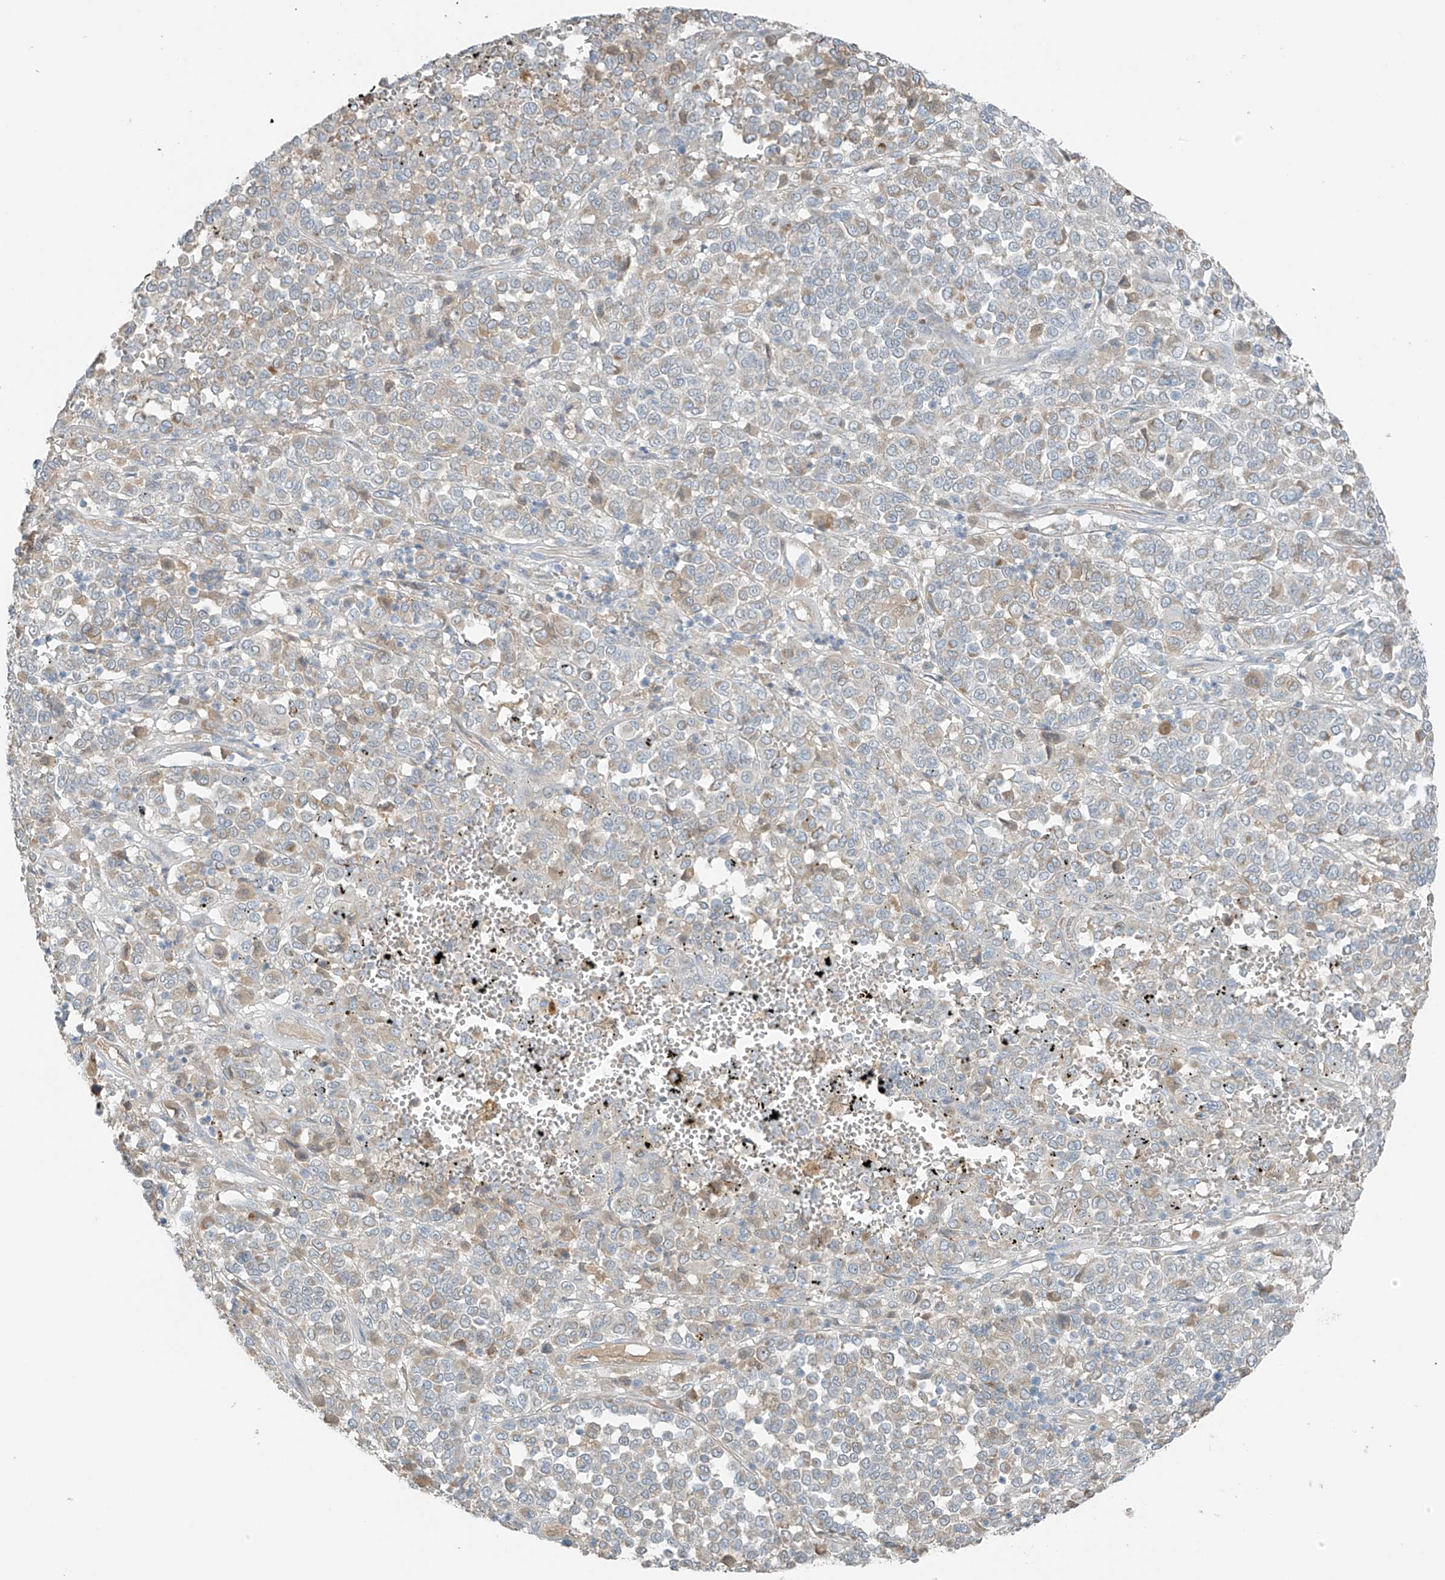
{"staining": {"intensity": "negative", "quantity": "none", "location": "none"}, "tissue": "melanoma", "cell_type": "Tumor cells", "image_type": "cancer", "snomed": [{"axis": "morphology", "description": "Malignant melanoma, Metastatic site"}, {"axis": "topography", "description": "Pancreas"}], "caption": "DAB immunohistochemical staining of melanoma exhibits no significant positivity in tumor cells.", "gene": "FAM131C", "patient": {"sex": "female", "age": 30}}